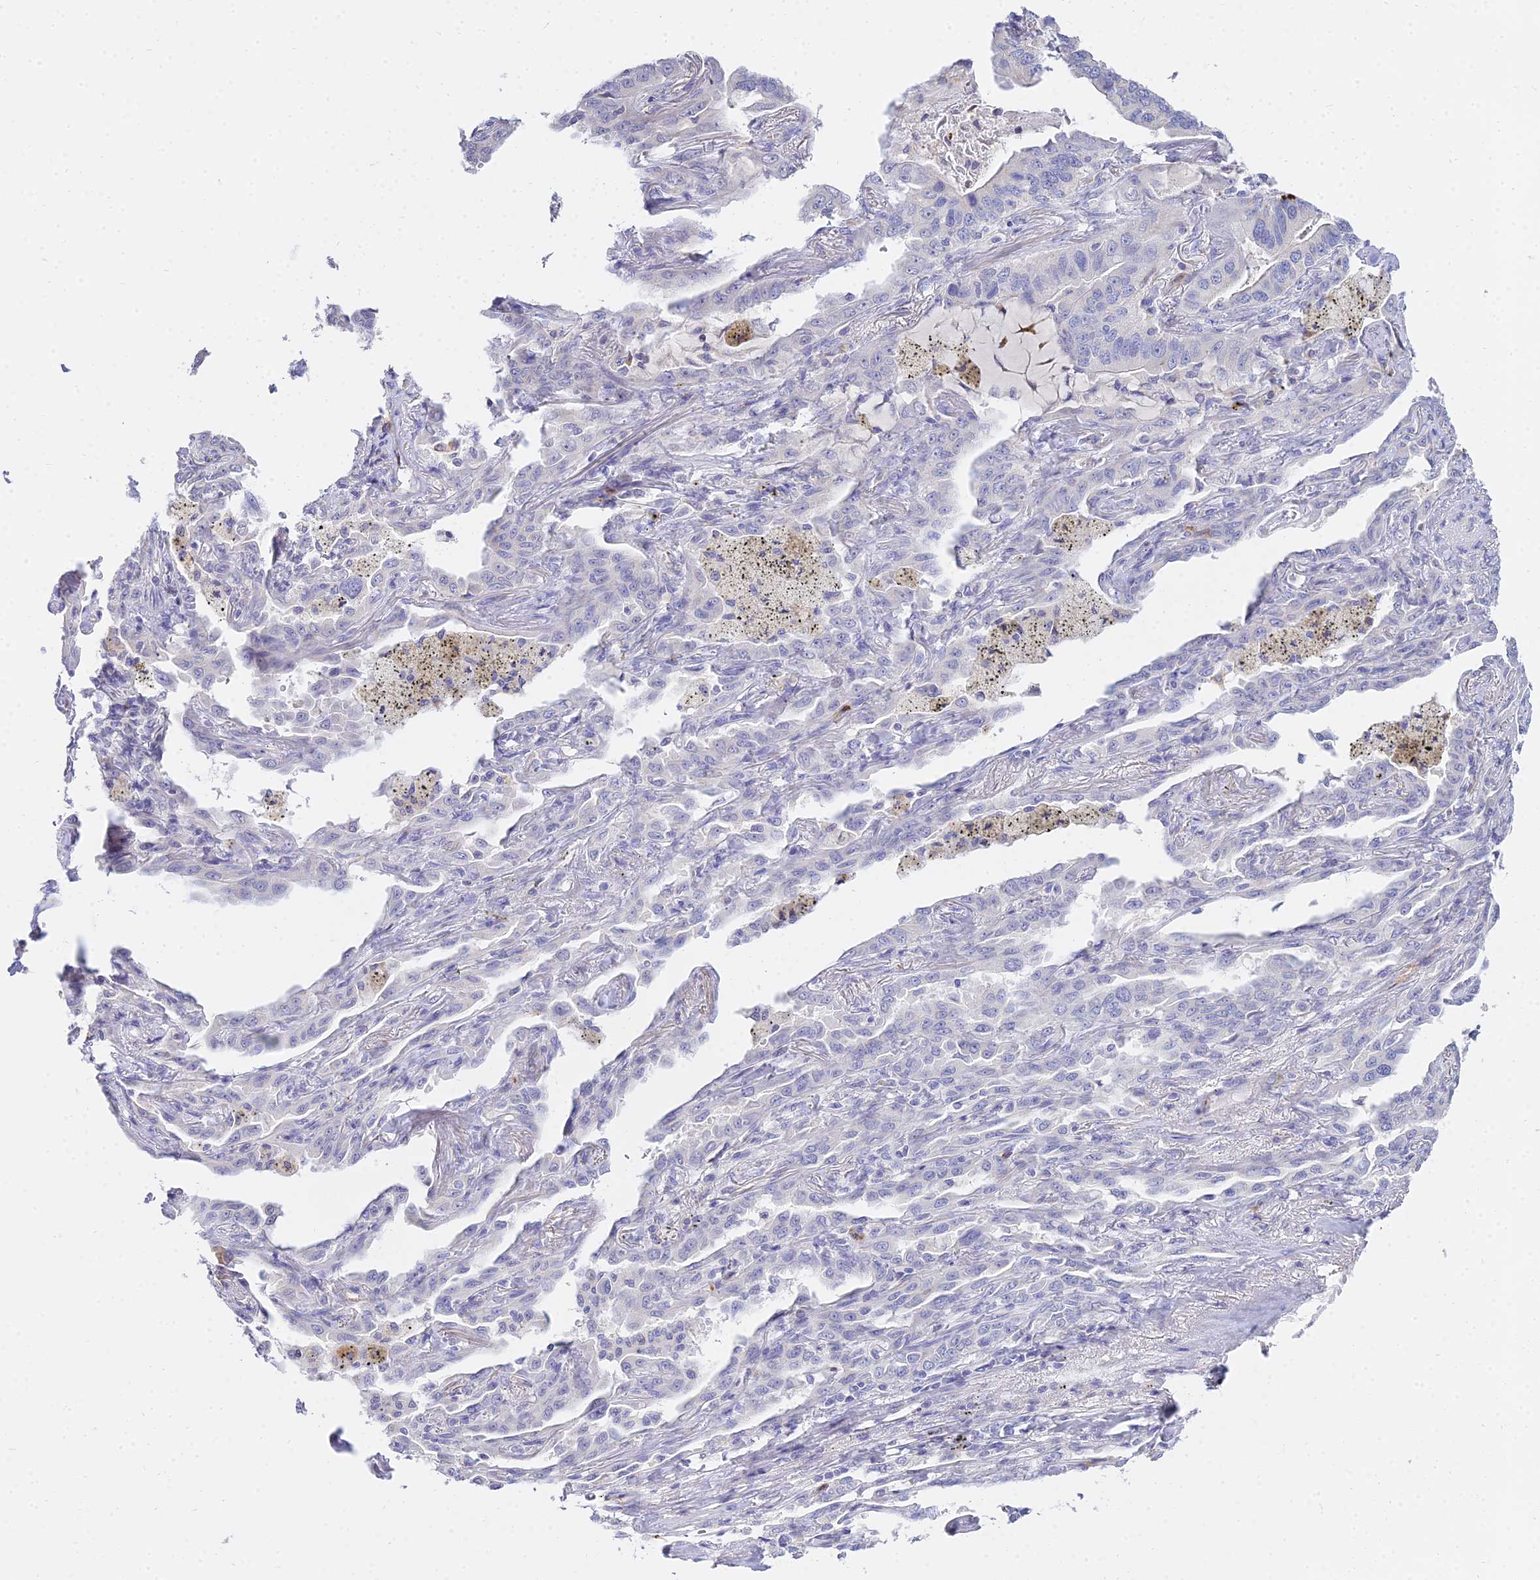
{"staining": {"intensity": "negative", "quantity": "none", "location": "none"}, "tissue": "lung cancer", "cell_type": "Tumor cells", "image_type": "cancer", "snomed": [{"axis": "morphology", "description": "Adenocarcinoma, NOS"}, {"axis": "topography", "description": "Lung"}], "caption": "A high-resolution micrograph shows IHC staining of lung cancer, which exhibits no significant positivity in tumor cells. (DAB immunohistochemistry visualized using brightfield microscopy, high magnification).", "gene": "VWC2L", "patient": {"sex": "male", "age": 67}}